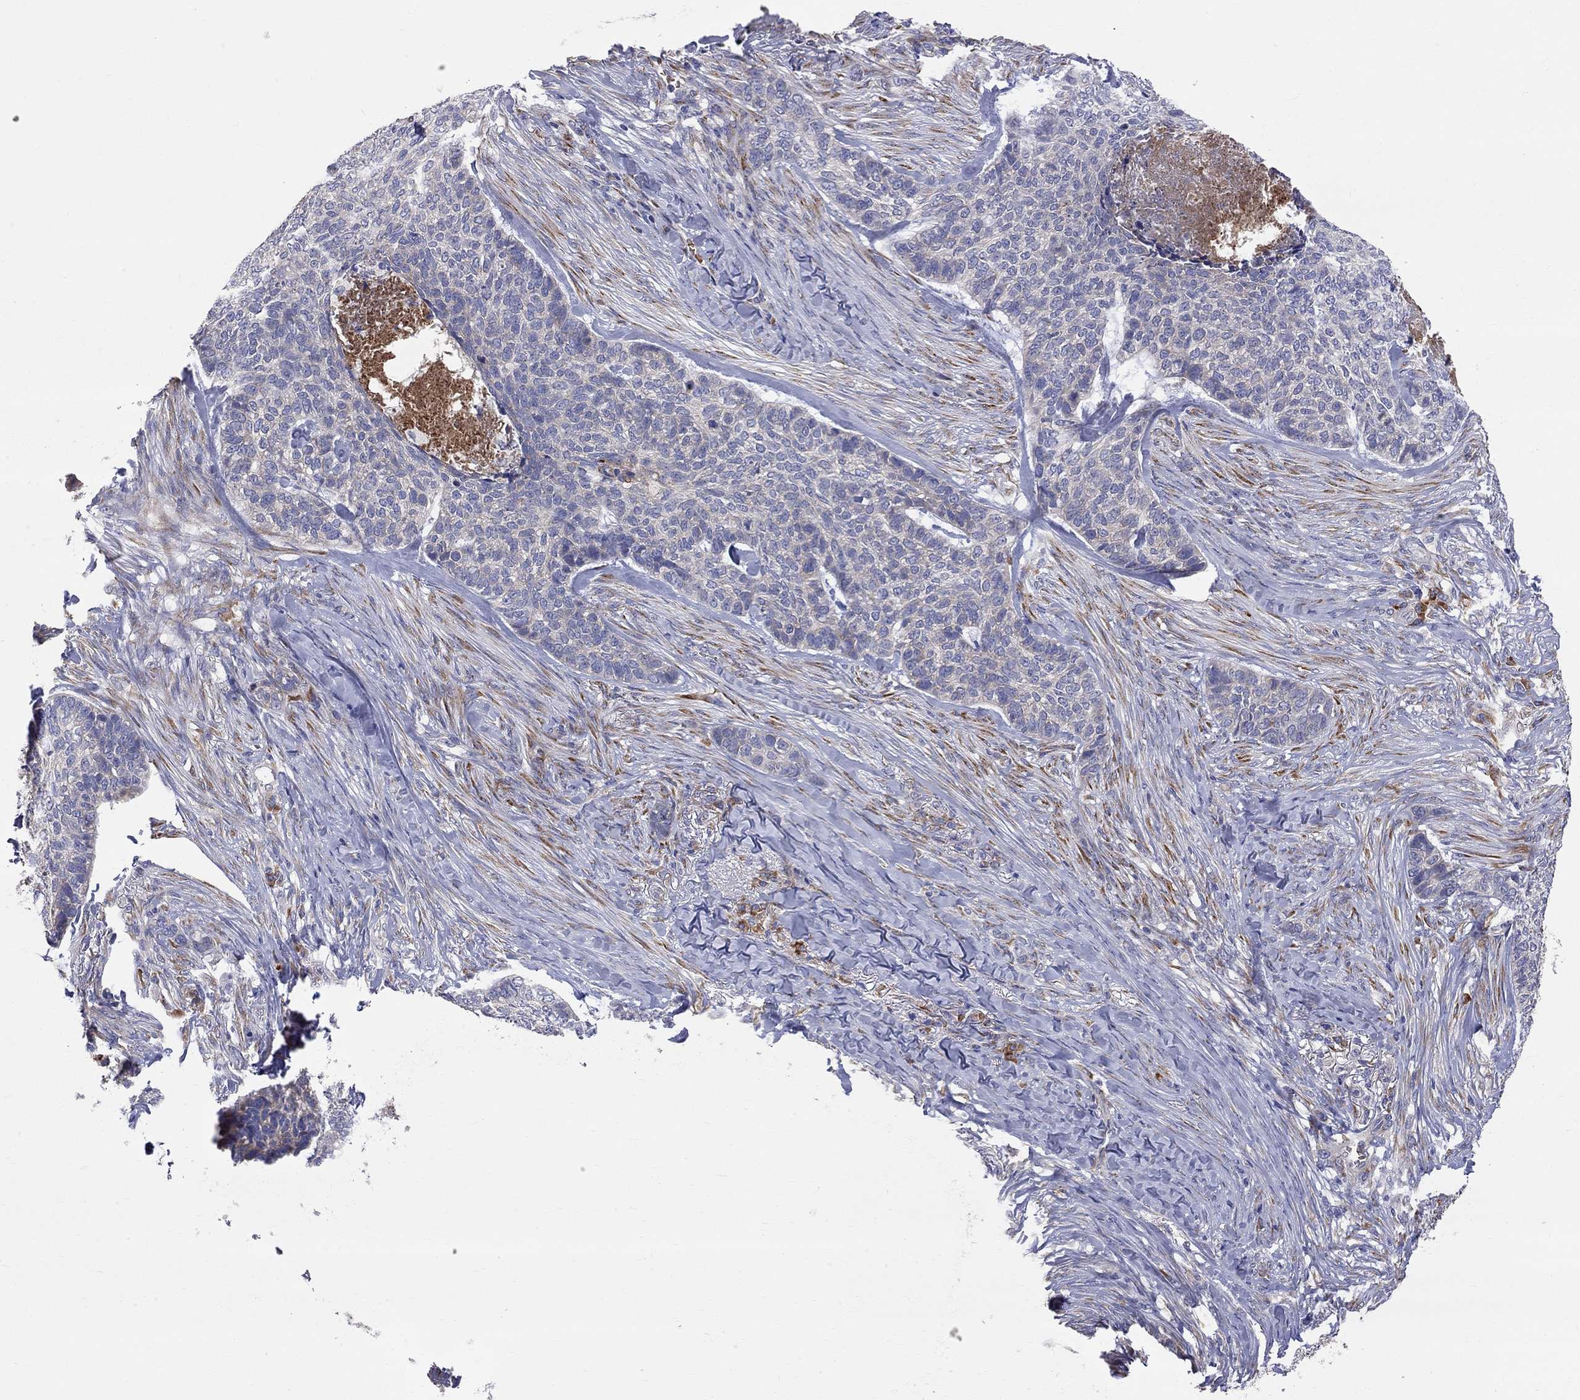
{"staining": {"intensity": "negative", "quantity": "none", "location": "none"}, "tissue": "skin cancer", "cell_type": "Tumor cells", "image_type": "cancer", "snomed": [{"axis": "morphology", "description": "Basal cell carcinoma"}, {"axis": "topography", "description": "Skin"}], "caption": "IHC of human skin cancer (basal cell carcinoma) demonstrates no staining in tumor cells.", "gene": "CASTOR1", "patient": {"sex": "female", "age": 69}}